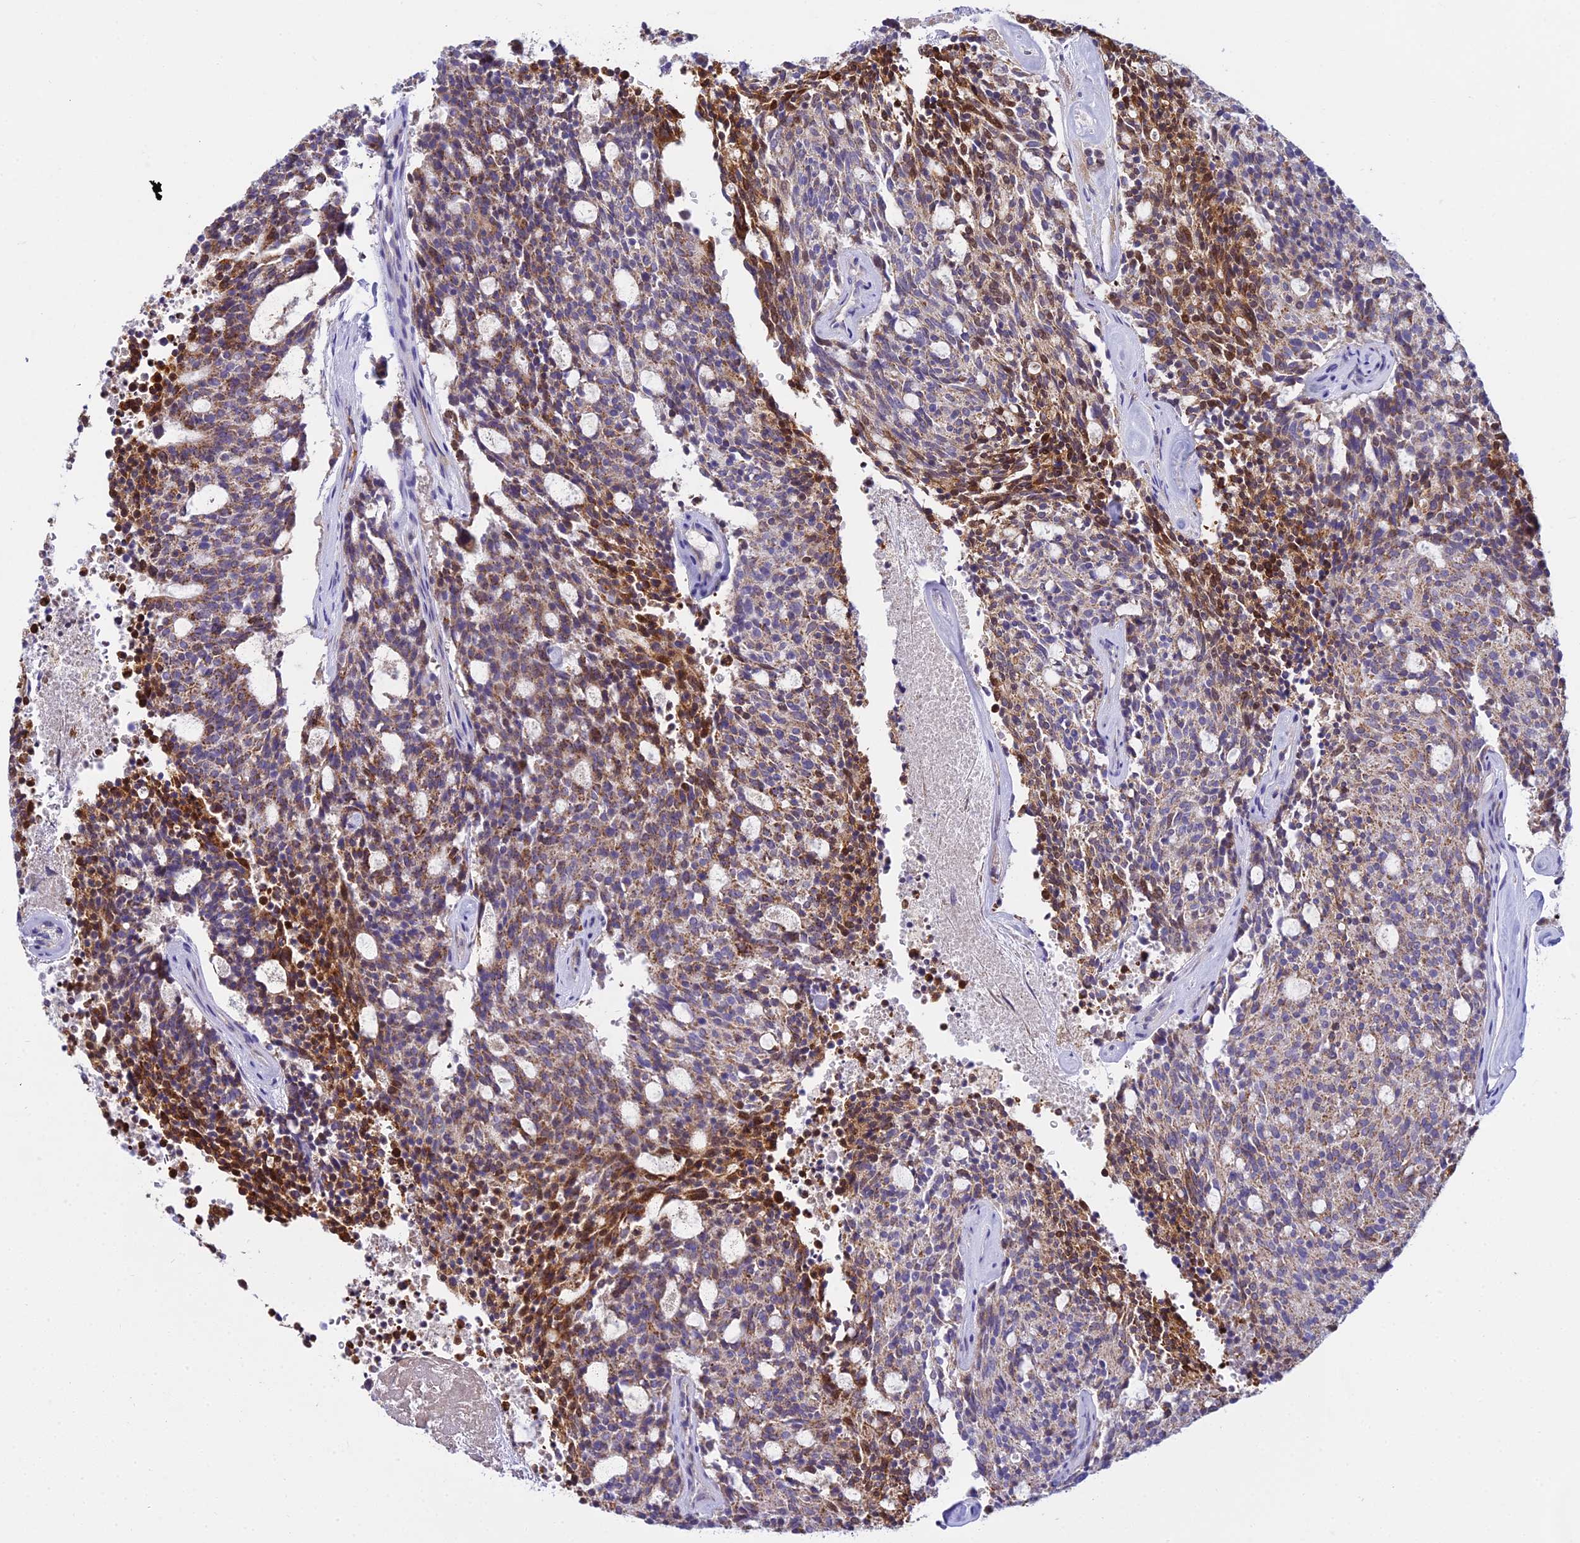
{"staining": {"intensity": "moderate", "quantity": ">75%", "location": "cytoplasmic/membranous"}, "tissue": "carcinoid", "cell_type": "Tumor cells", "image_type": "cancer", "snomed": [{"axis": "morphology", "description": "Carcinoid, malignant, NOS"}, {"axis": "topography", "description": "Pancreas"}], "caption": "IHC of human carcinoid displays medium levels of moderate cytoplasmic/membranous expression in about >75% of tumor cells.", "gene": "ZMIZ1", "patient": {"sex": "female", "age": 54}}